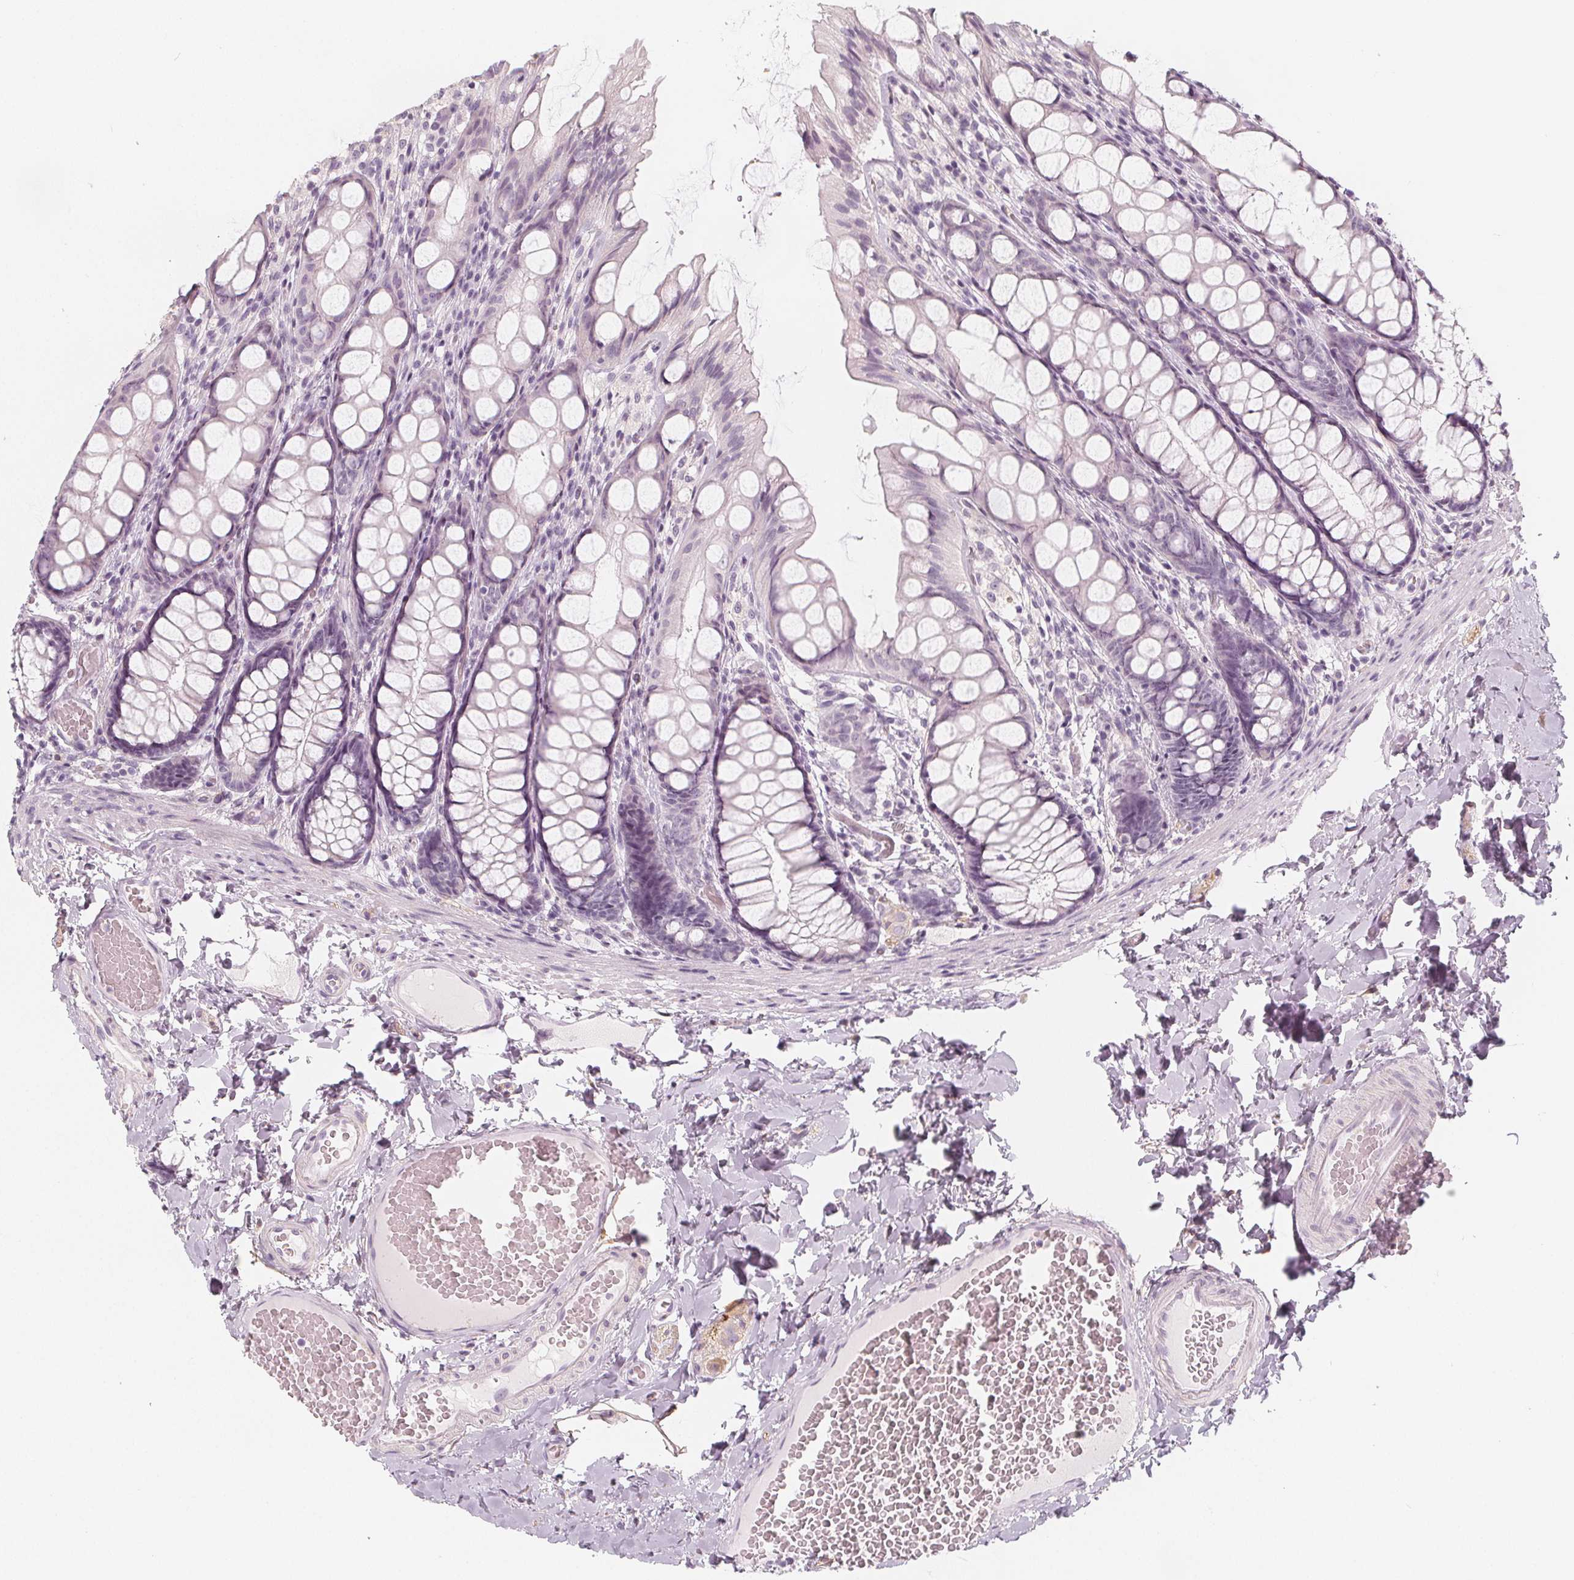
{"staining": {"intensity": "negative", "quantity": "none", "location": "none"}, "tissue": "colon", "cell_type": "Endothelial cells", "image_type": "normal", "snomed": [{"axis": "morphology", "description": "Normal tissue, NOS"}, {"axis": "topography", "description": "Colon"}], "caption": "This image is of normal colon stained with immunohistochemistry to label a protein in brown with the nuclei are counter-stained blue. There is no positivity in endothelial cells. (Brightfield microscopy of DAB immunohistochemistry (IHC) at high magnification).", "gene": "MAP1A", "patient": {"sex": "male", "age": 47}}